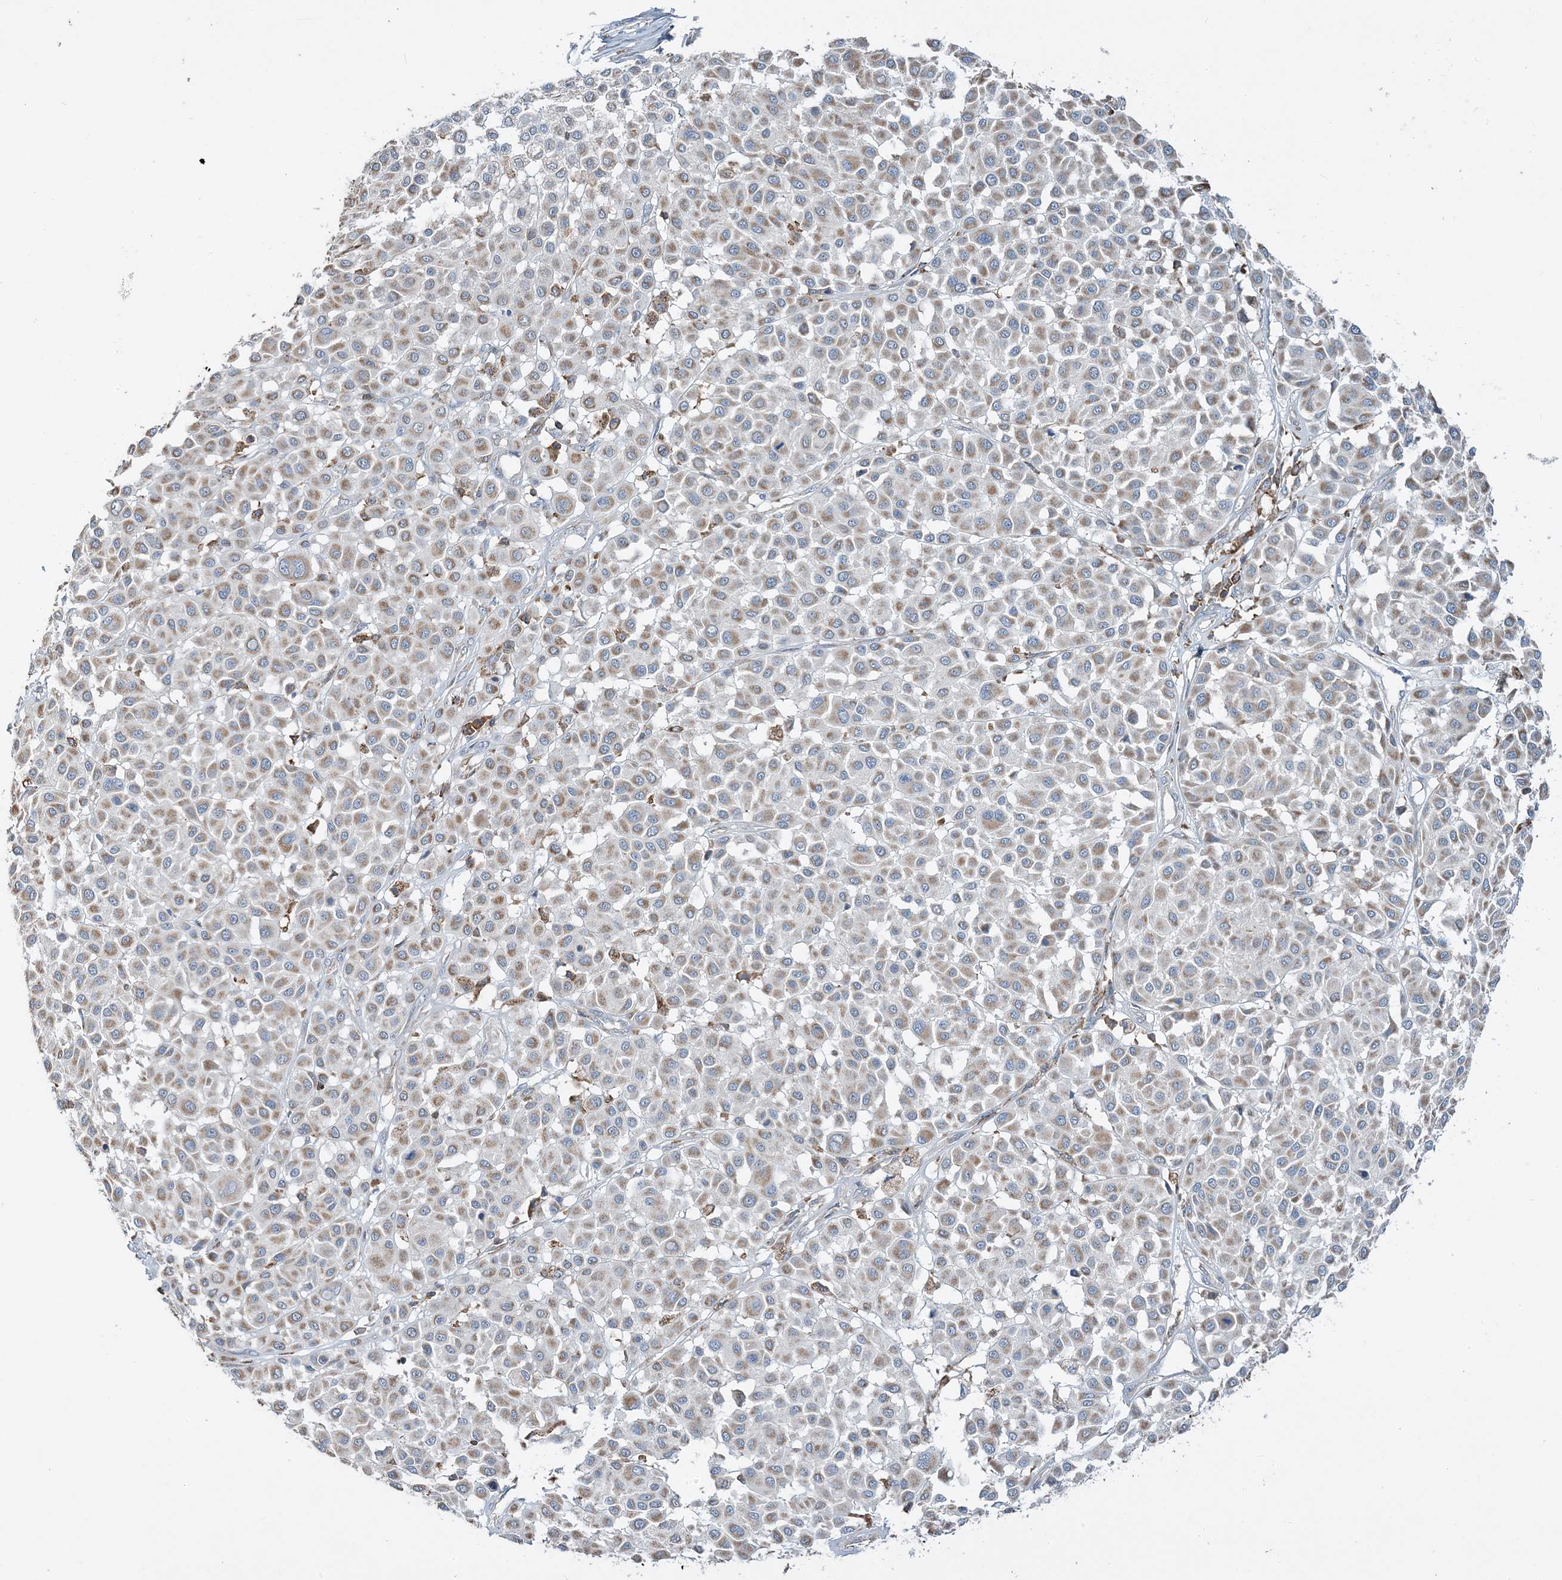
{"staining": {"intensity": "moderate", "quantity": ">75%", "location": "cytoplasmic/membranous"}, "tissue": "melanoma", "cell_type": "Tumor cells", "image_type": "cancer", "snomed": [{"axis": "morphology", "description": "Malignant melanoma, Metastatic site"}, {"axis": "topography", "description": "Soft tissue"}], "caption": "A micrograph showing moderate cytoplasmic/membranous staining in about >75% of tumor cells in melanoma, as visualized by brown immunohistochemical staining.", "gene": "TMLHE", "patient": {"sex": "male", "age": 41}}